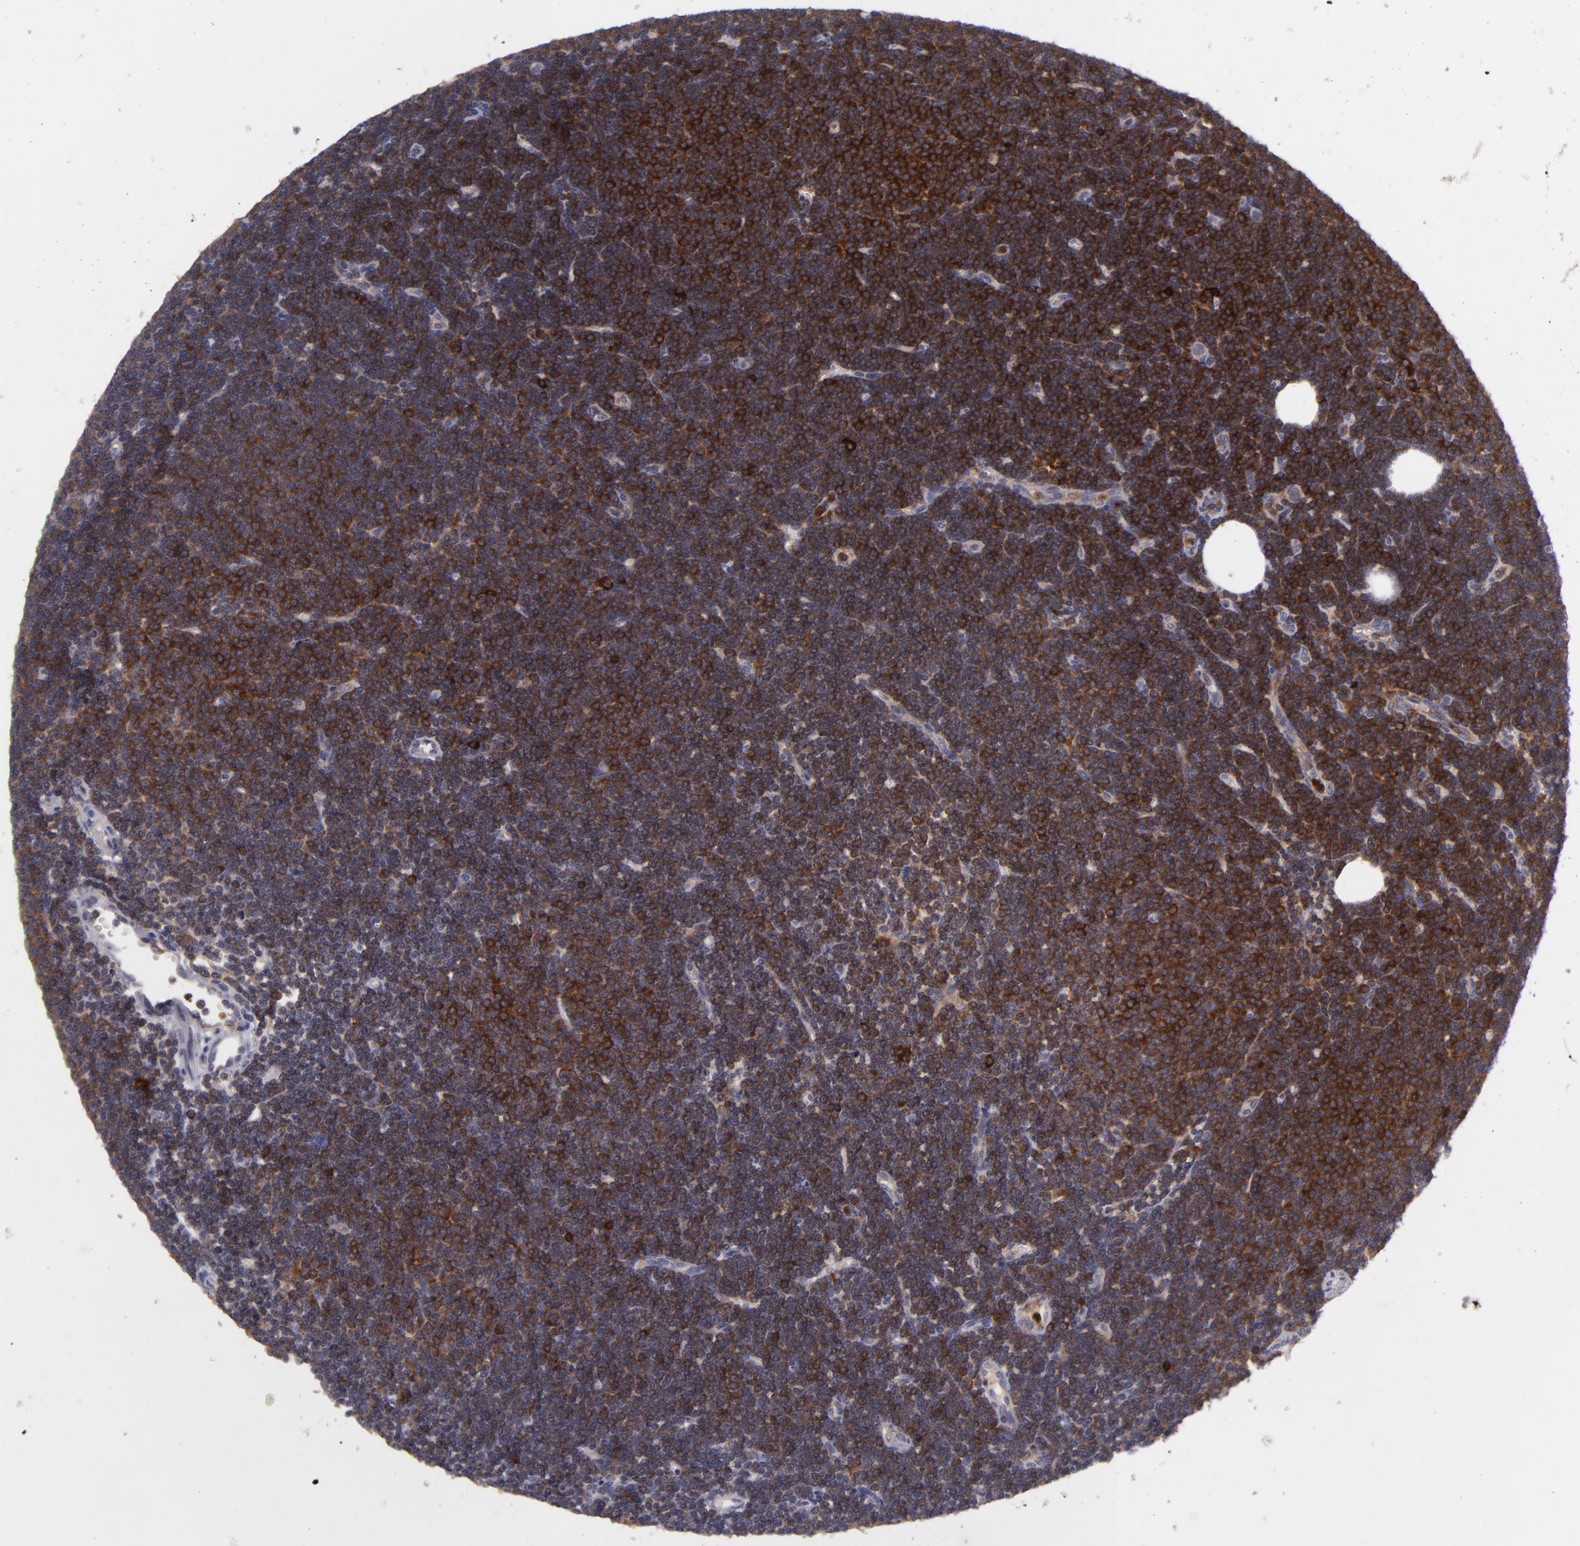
{"staining": {"intensity": "strong", "quantity": ">75%", "location": "cytoplasmic/membranous"}, "tissue": "lymphoma", "cell_type": "Tumor cells", "image_type": "cancer", "snomed": [{"axis": "morphology", "description": "Malignant lymphoma, non-Hodgkin's type, Low grade"}, {"axis": "topography", "description": "Lymph node"}], "caption": "Tumor cells show high levels of strong cytoplasmic/membranous expression in about >75% of cells in human malignant lymphoma, non-Hodgkin's type (low-grade).", "gene": "MMP10", "patient": {"sex": "female", "age": 73}}